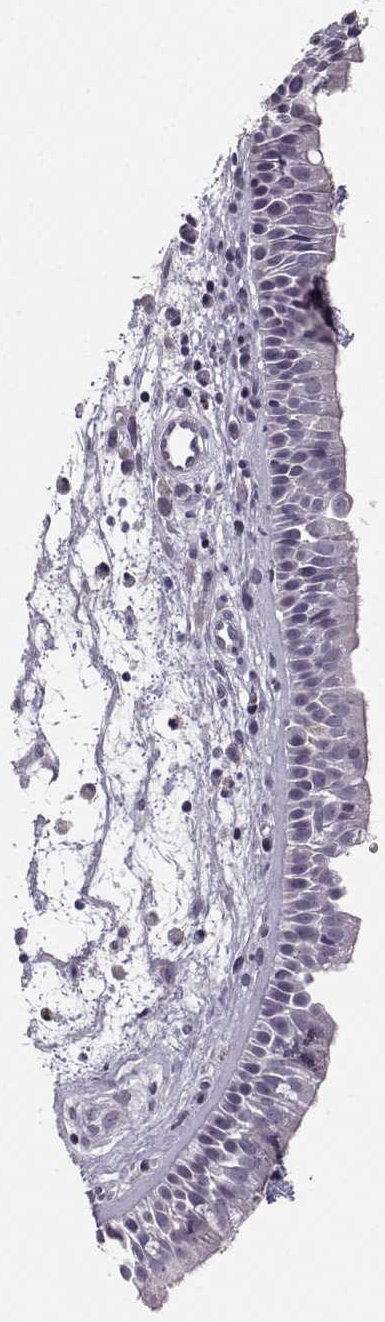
{"staining": {"intensity": "negative", "quantity": "none", "location": "none"}, "tissue": "nasopharynx", "cell_type": "Respiratory epithelial cells", "image_type": "normal", "snomed": [{"axis": "morphology", "description": "Normal tissue, NOS"}, {"axis": "topography", "description": "Nasopharynx"}], "caption": "Respiratory epithelial cells show no significant protein positivity in normal nasopharynx. (DAB immunohistochemistry visualized using brightfield microscopy, high magnification).", "gene": "OPRD1", "patient": {"sex": "female", "age": 68}}